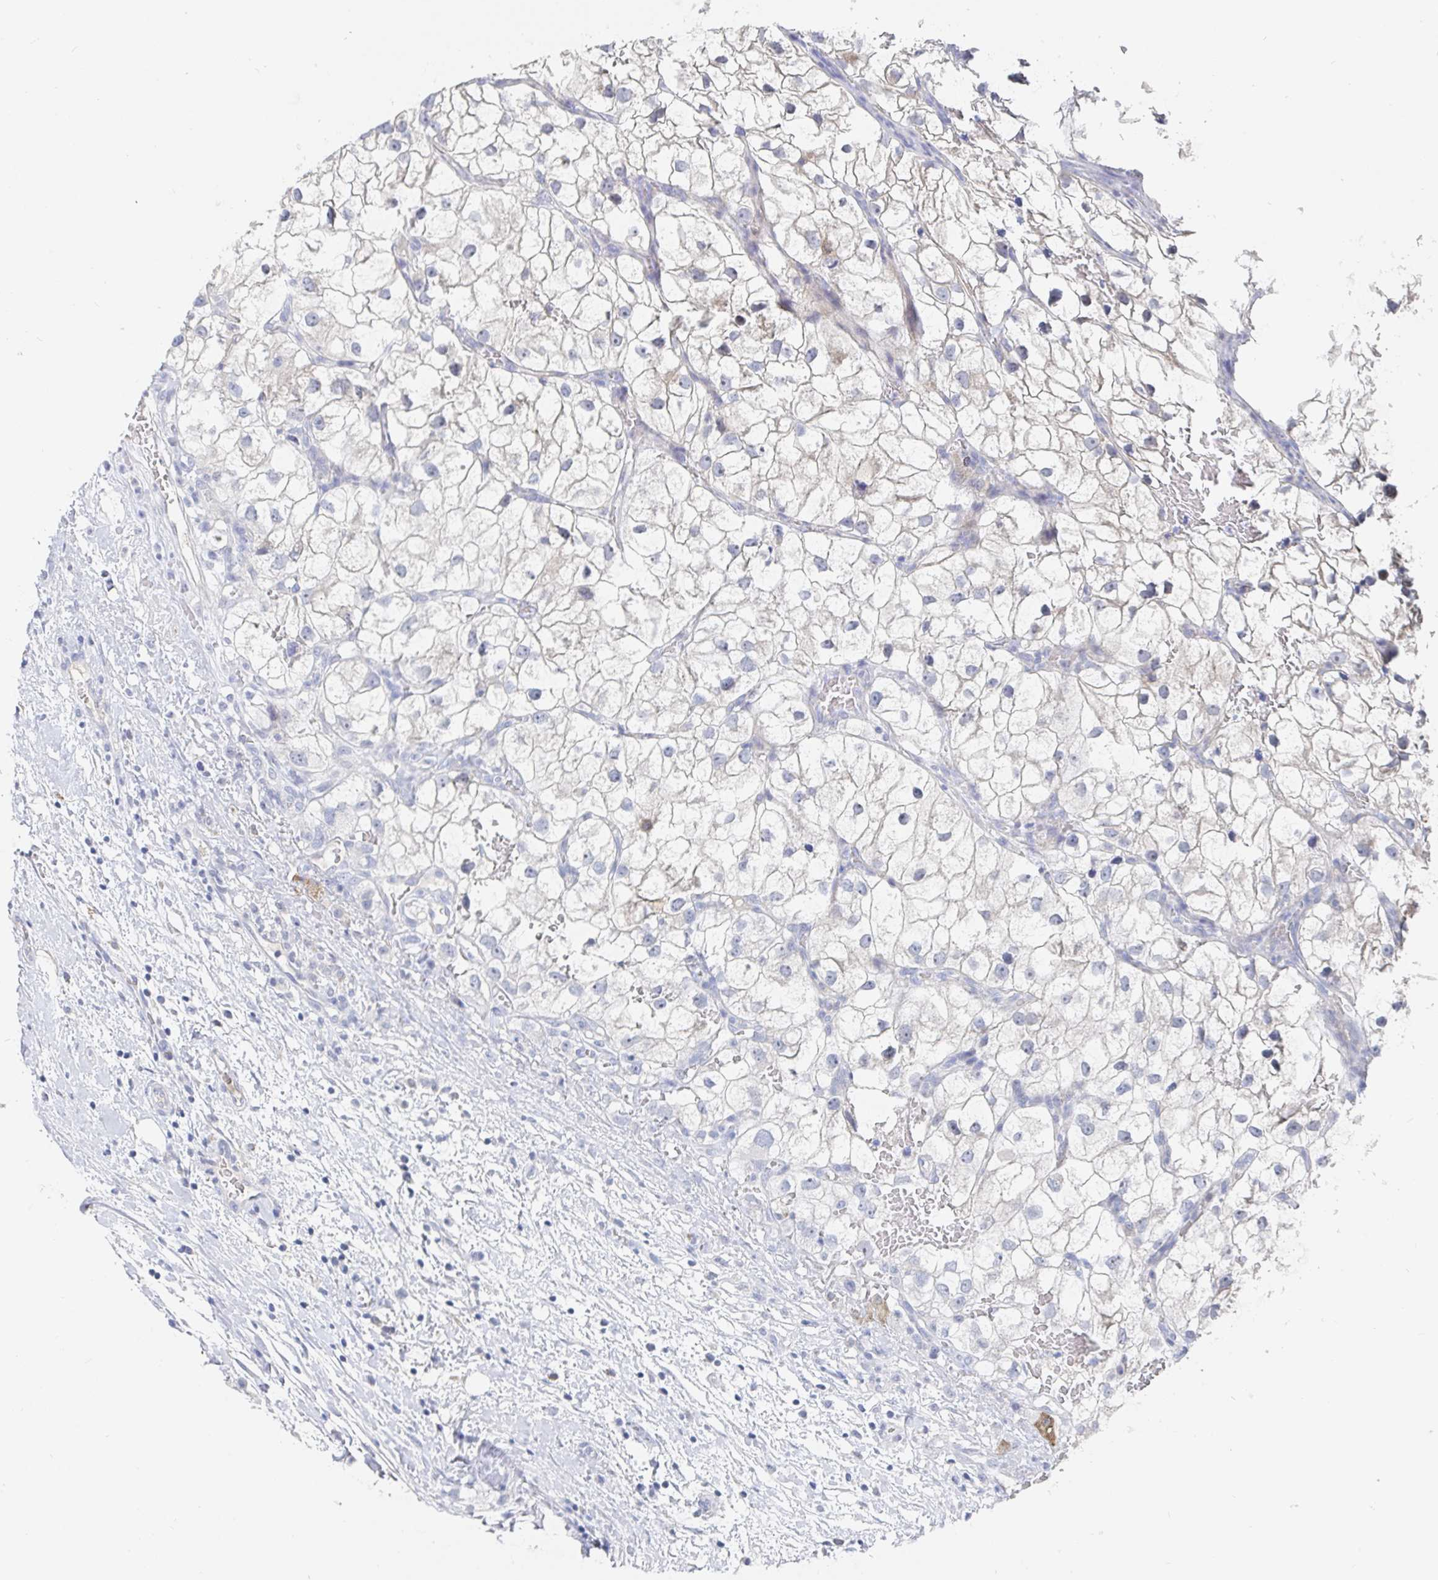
{"staining": {"intensity": "weak", "quantity": "<25%", "location": "cytoplasmic/membranous"}, "tissue": "renal cancer", "cell_type": "Tumor cells", "image_type": "cancer", "snomed": [{"axis": "morphology", "description": "Adenocarcinoma, NOS"}, {"axis": "topography", "description": "Kidney"}], "caption": "DAB (3,3'-diaminobenzidine) immunohistochemical staining of human renal adenocarcinoma exhibits no significant positivity in tumor cells.", "gene": "ZNF430", "patient": {"sex": "male", "age": 59}}